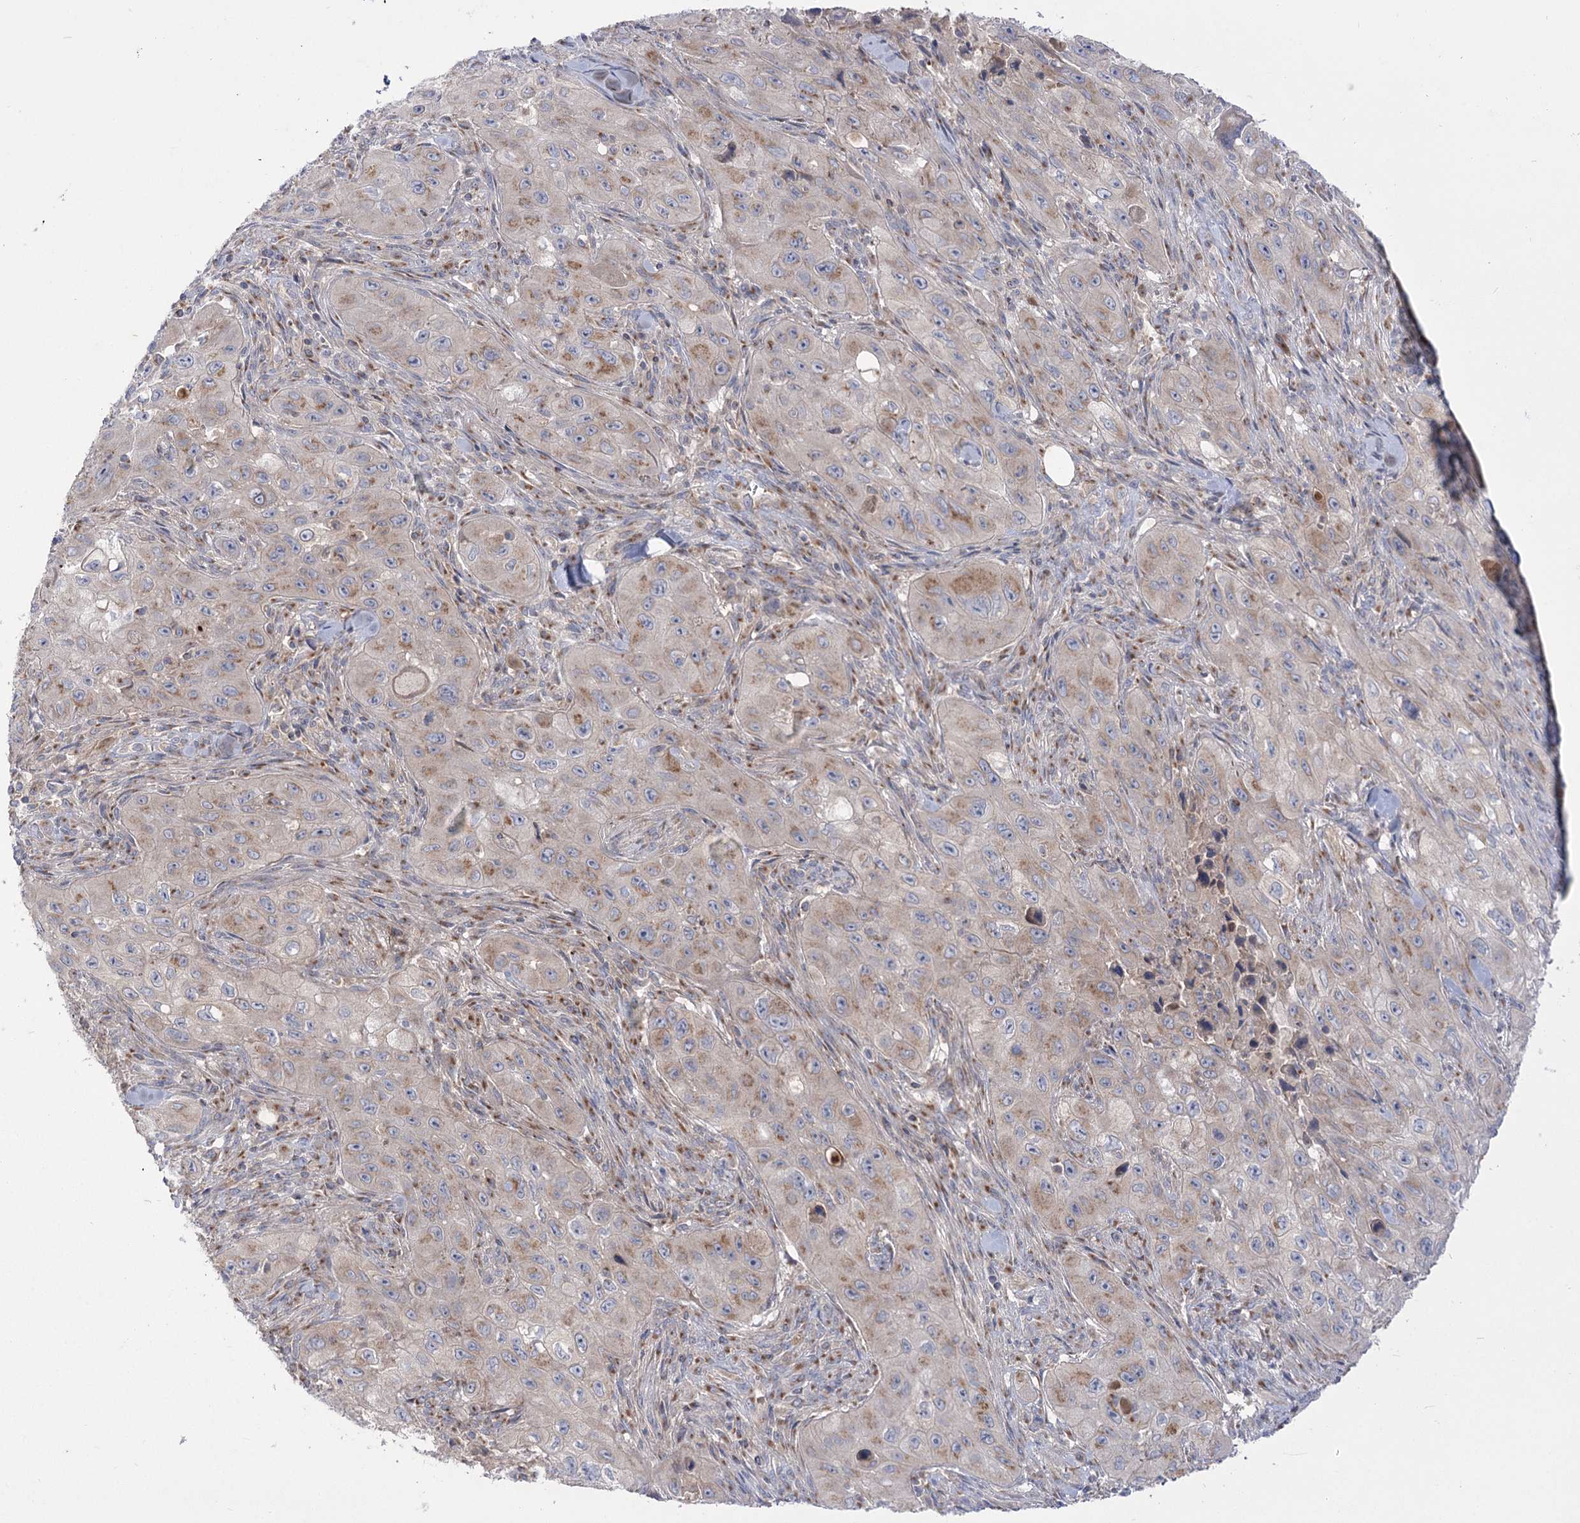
{"staining": {"intensity": "weak", "quantity": ">75%", "location": "cytoplasmic/membranous"}, "tissue": "skin cancer", "cell_type": "Tumor cells", "image_type": "cancer", "snomed": [{"axis": "morphology", "description": "Squamous cell carcinoma, NOS"}, {"axis": "topography", "description": "Skin"}, {"axis": "topography", "description": "Subcutis"}], "caption": "The histopathology image exhibits a brown stain indicating the presence of a protein in the cytoplasmic/membranous of tumor cells in skin squamous cell carcinoma. (Stains: DAB in brown, nuclei in blue, Microscopy: brightfield microscopy at high magnification).", "gene": "GBF1", "patient": {"sex": "male", "age": 73}}